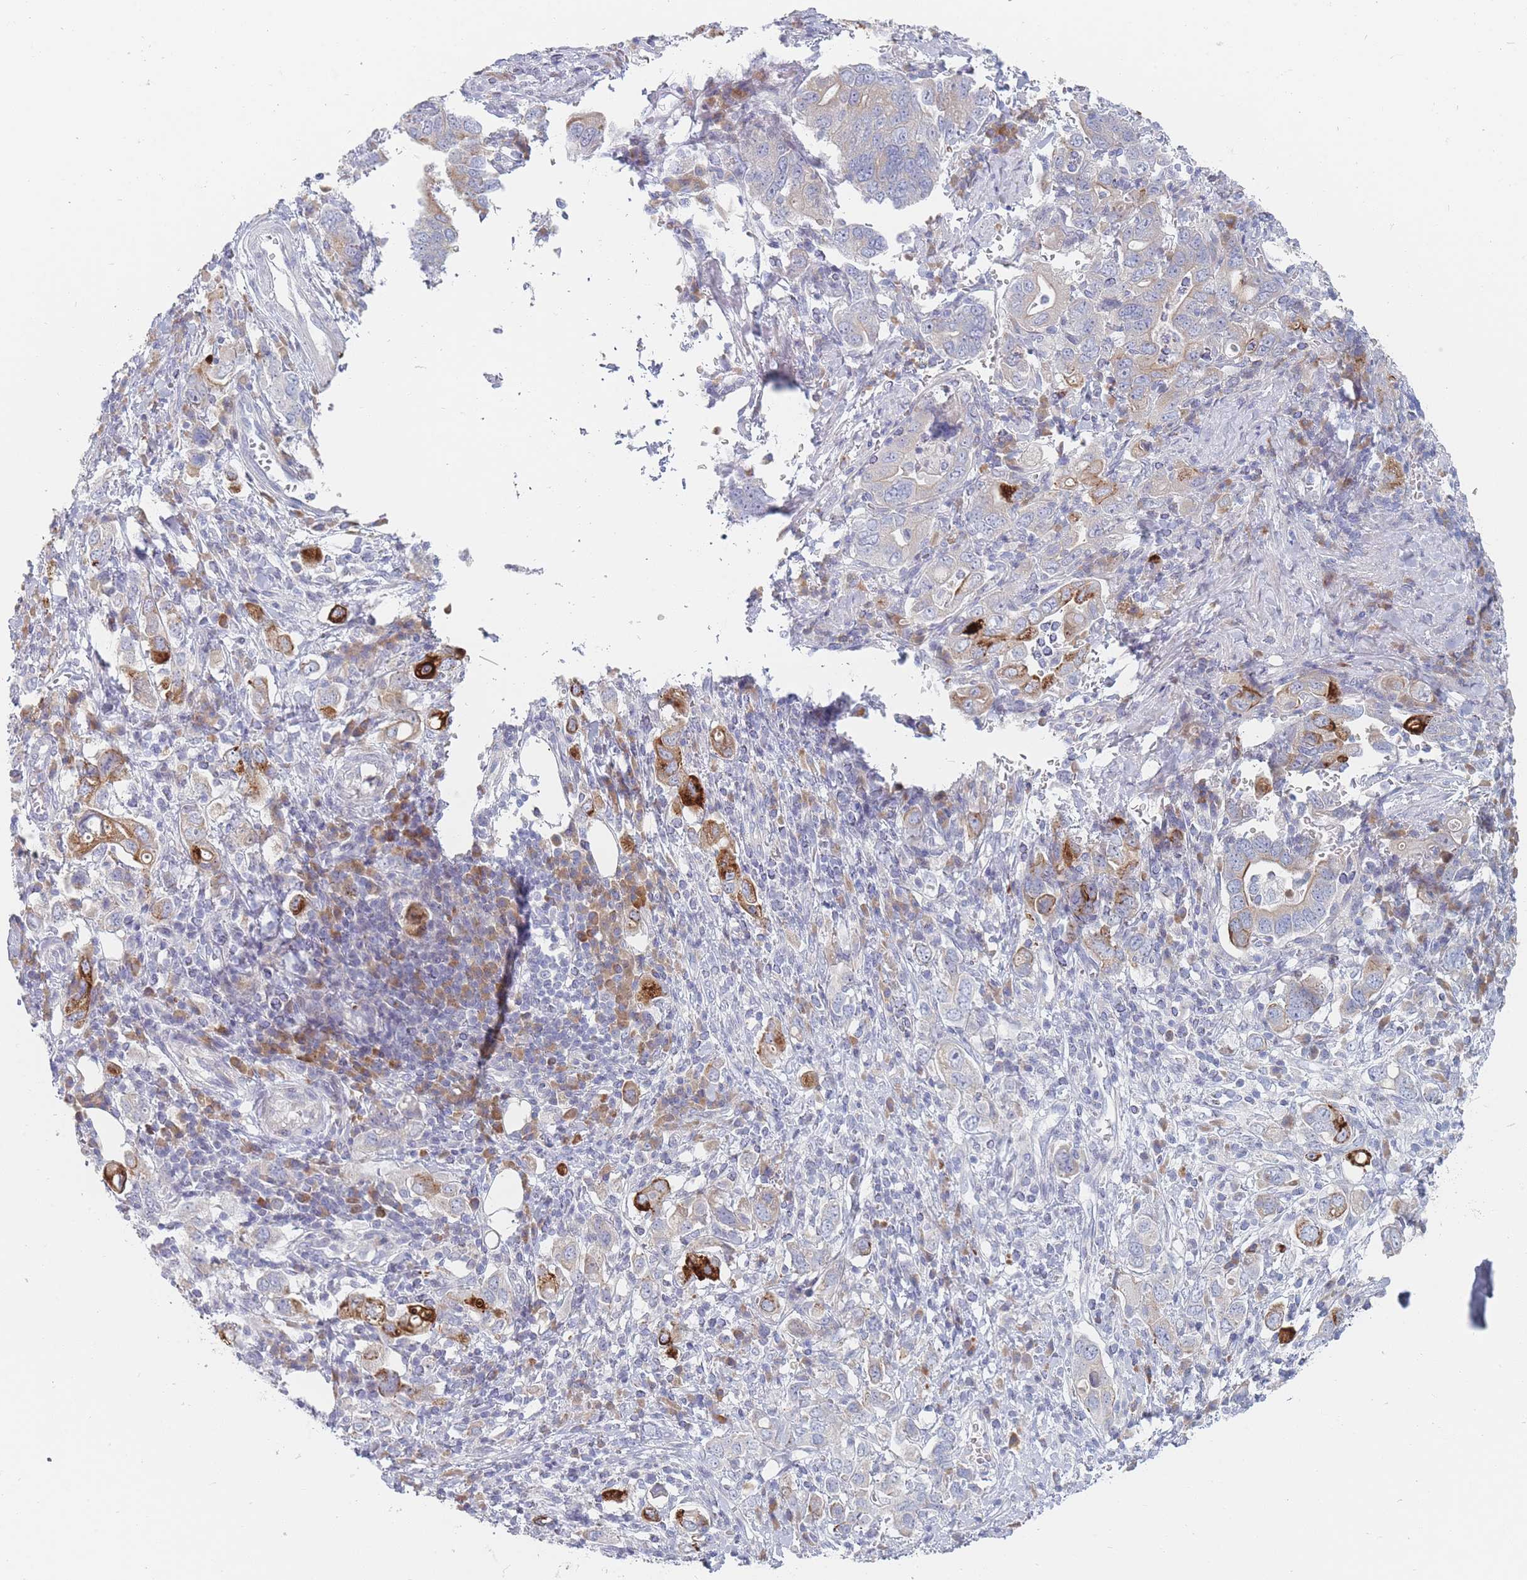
{"staining": {"intensity": "strong", "quantity": "<25%", "location": "cytoplasmic/membranous"}, "tissue": "stomach cancer", "cell_type": "Tumor cells", "image_type": "cancer", "snomed": [{"axis": "morphology", "description": "Adenocarcinoma, NOS"}, {"axis": "topography", "description": "Stomach, upper"}, {"axis": "topography", "description": "Stomach"}], "caption": "Strong cytoplasmic/membranous staining for a protein is identified in approximately <25% of tumor cells of stomach cancer (adenocarcinoma) using IHC.", "gene": "SPATS1", "patient": {"sex": "male", "age": 62}}